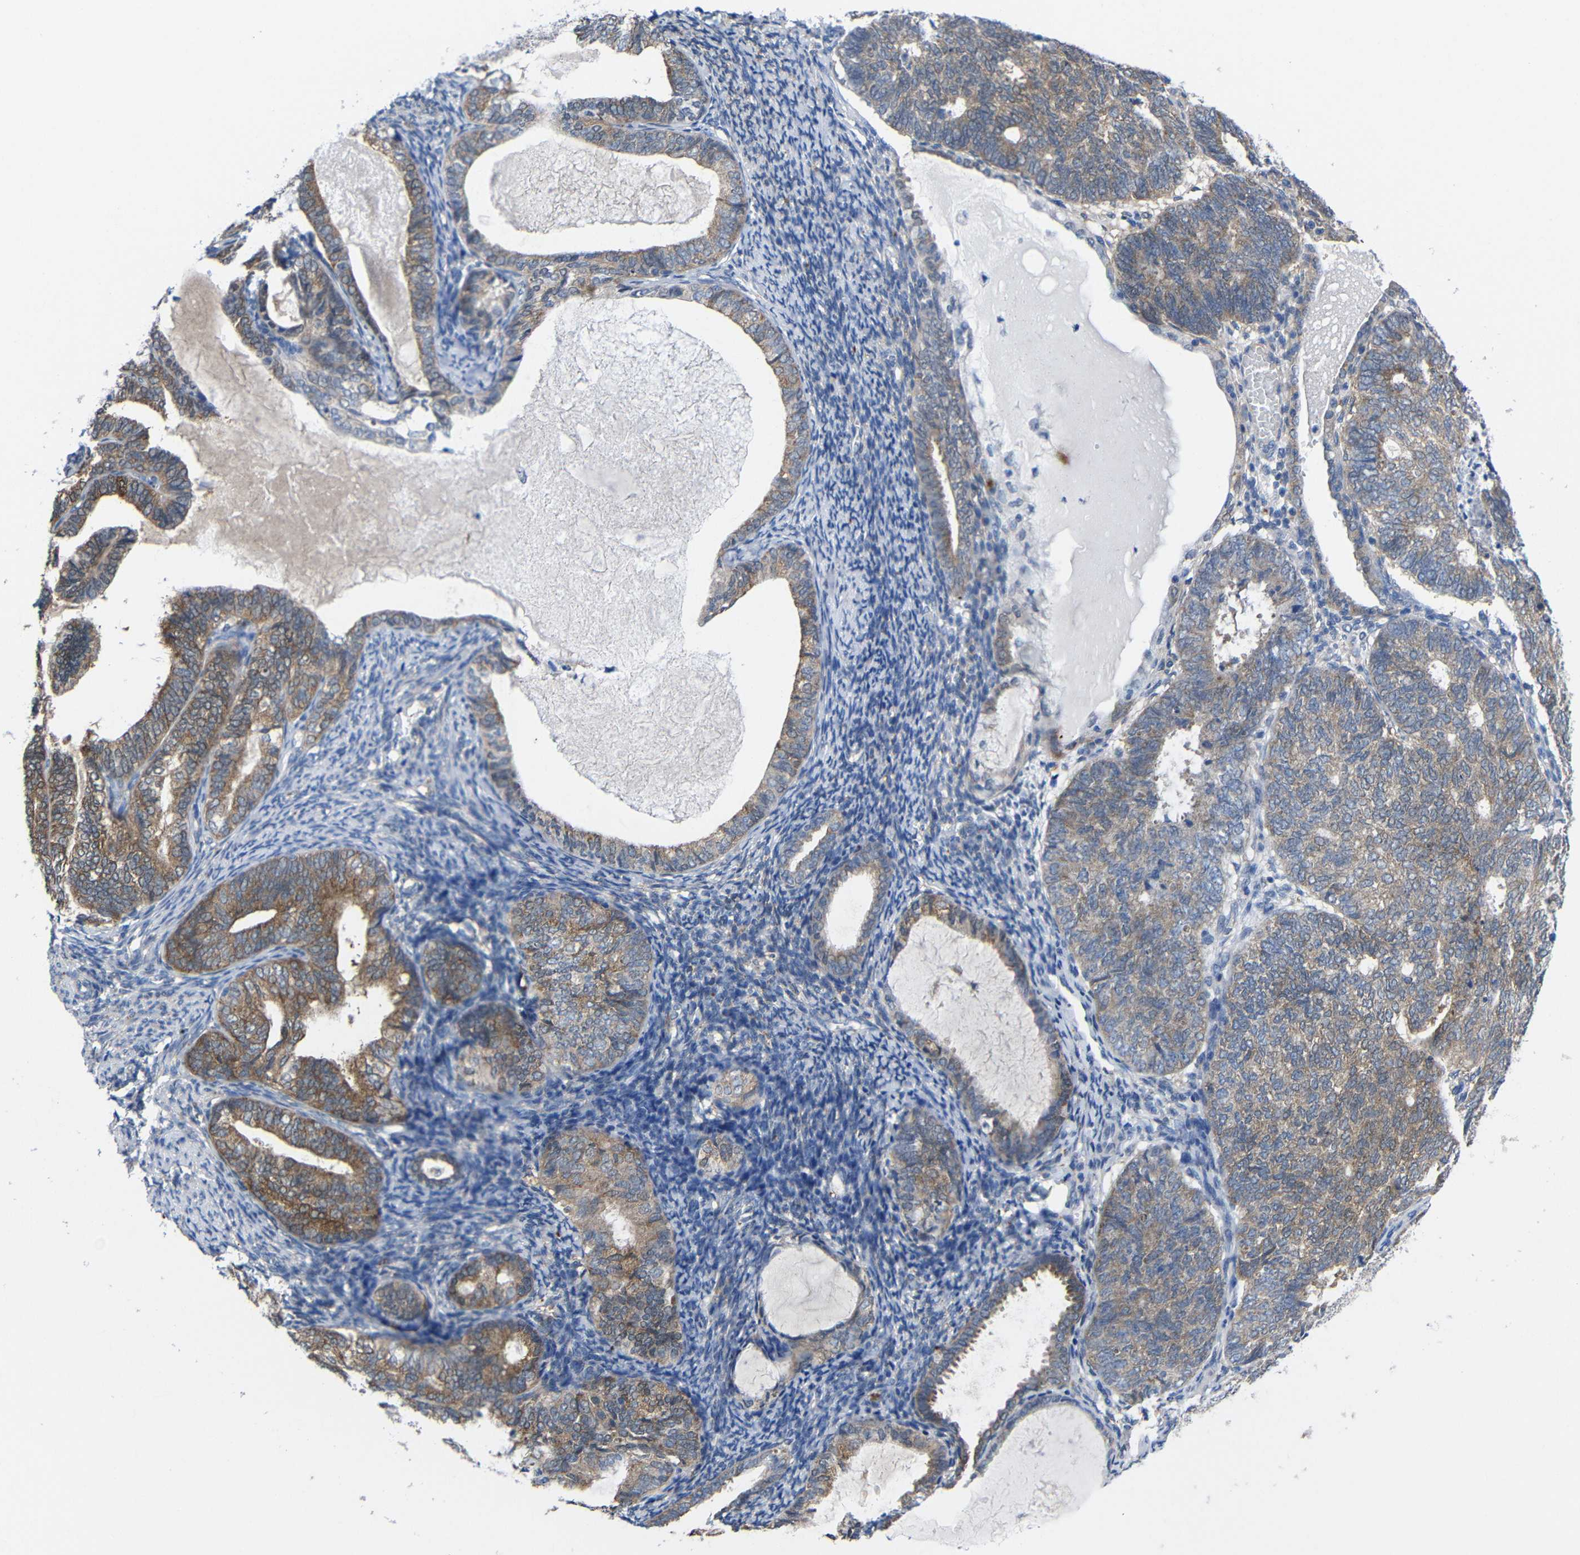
{"staining": {"intensity": "moderate", "quantity": ">75%", "location": "cytoplasmic/membranous"}, "tissue": "endometrial cancer", "cell_type": "Tumor cells", "image_type": "cancer", "snomed": [{"axis": "morphology", "description": "Adenocarcinoma, NOS"}, {"axis": "topography", "description": "Uterus"}], "caption": "High-power microscopy captured an immunohistochemistry photomicrograph of adenocarcinoma (endometrial), revealing moderate cytoplasmic/membranous positivity in approximately >75% of tumor cells. (DAB (3,3'-diaminobenzidine) = brown stain, brightfield microscopy at high magnification).", "gene": "PEBP1", "patient": {"sex": "female", "age": 60}}